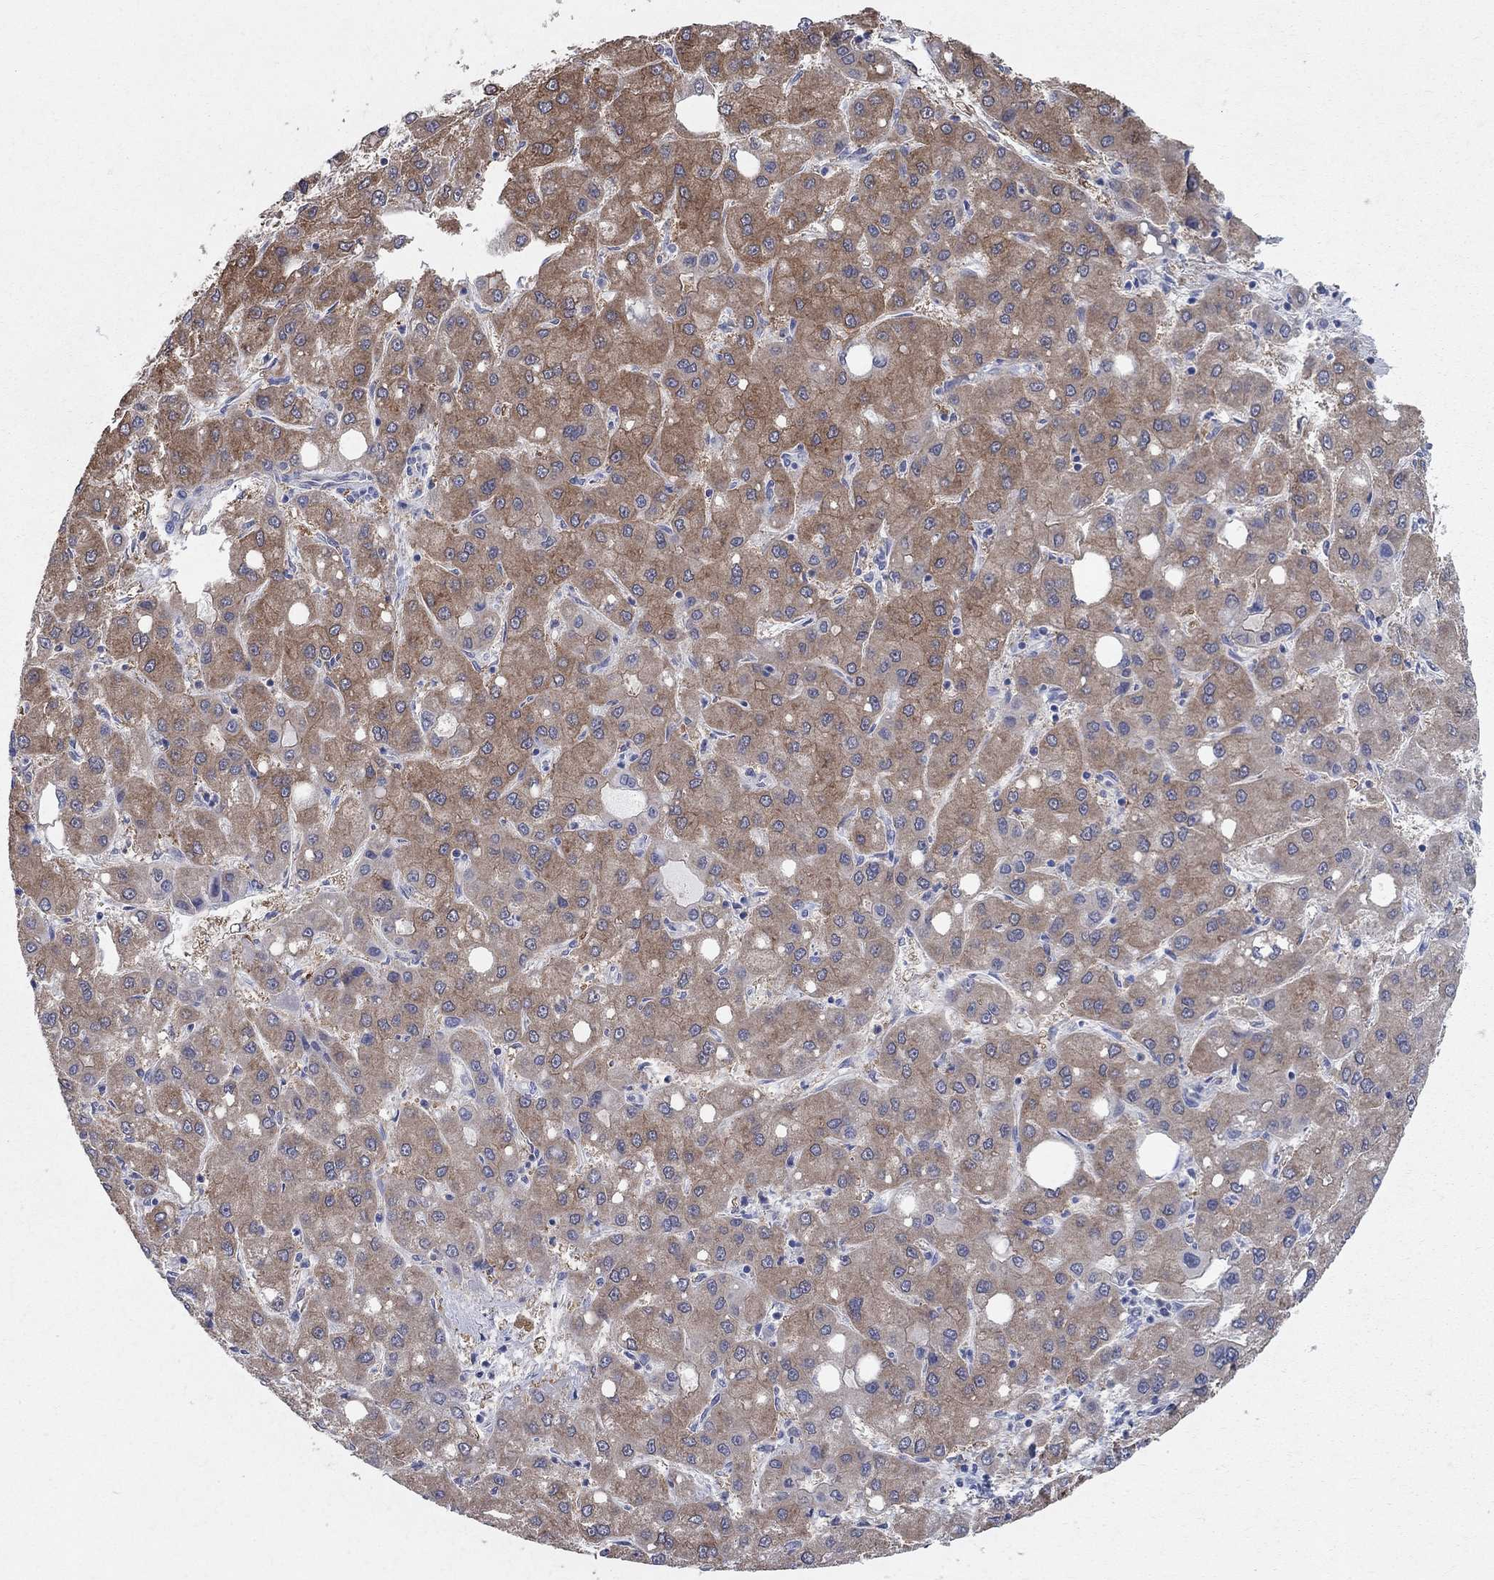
{"staining": {"intensity": "strong", "quantity": "25%-75%", "location": "cytoplasmic/membranous"}, "tissue": "liver cancer", "cell_type": "Tumor cells", "image_type": "cancer", "snomed": [{"axis": "morphology", "description": "Carcinoma, Hepatocellular, NOS"}, {"axis": "topography", "description": "Liver"}], "caption": "Strong cytoplasmic/membranous protein staining is seen in about 25%-75% of tumor cells in liver cancer.", "gene": "AOX1", "patient": {"sex": "male", "age": 73}}